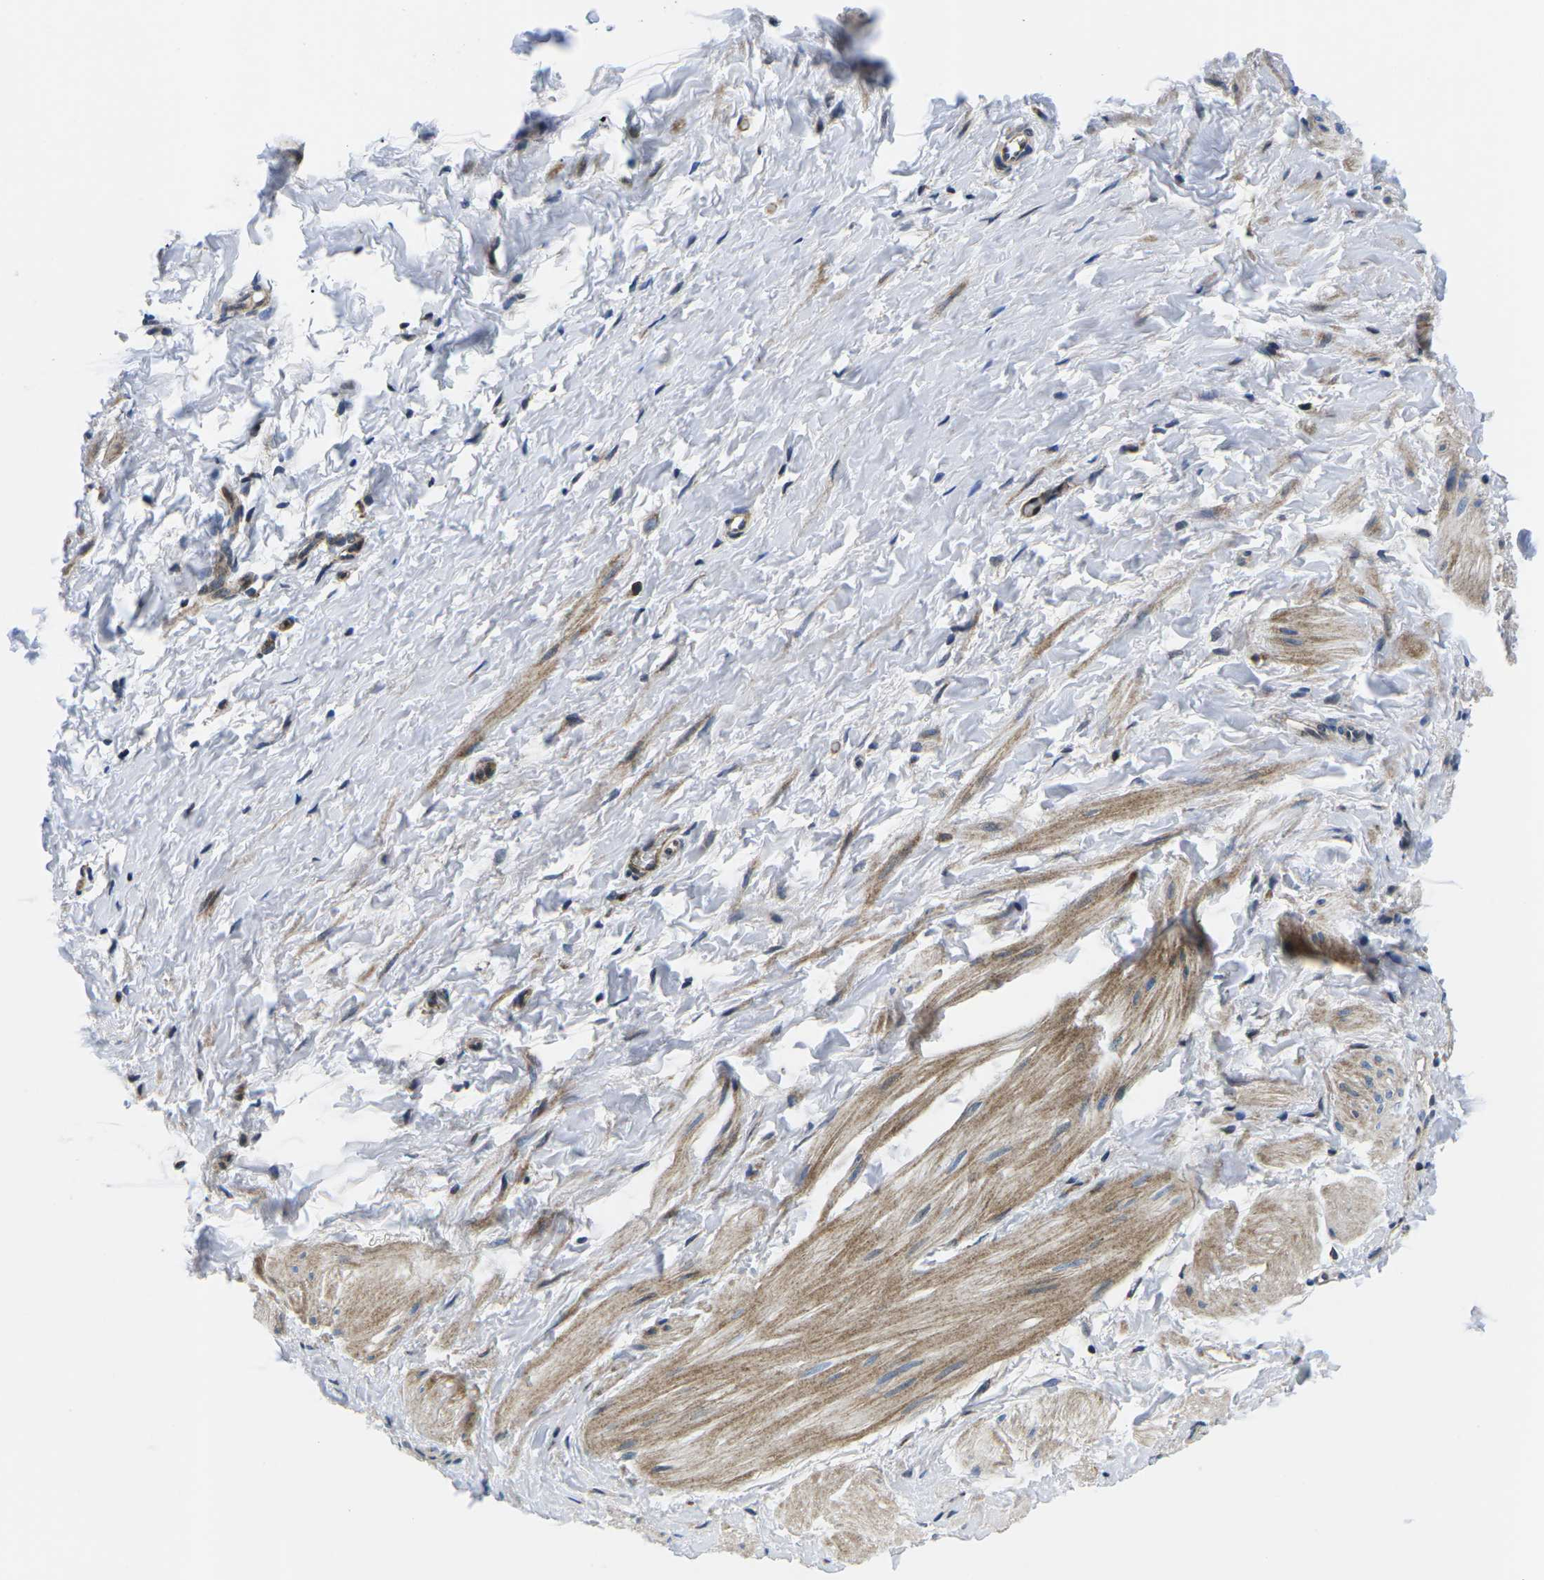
{"staining": {"intensity": "weak", "quantity": "25%-75%", "location": "cytoplasmic/membranous"}, "tissue": "smooth muscle", "cell_type": "Smooth muscle cells", "image_type": "normal", "snomed": [{"axis": "morphology", "description": "Normal tissue, NOS"}, {"axis": "topography", "description": "Smooth muscle"}], "caption": "Protein expression analysis of unremarkable human smooth muscle reveals weak cytoplasmic/membranous positivity in approximately 25%-75% of smooth muscle cells. Immunohistochemistry (ihc) stains the protein in brown and the nuclei are stained blue.", "gene": "EIF4E", "patient": {"sex": "male", "age": 16}}